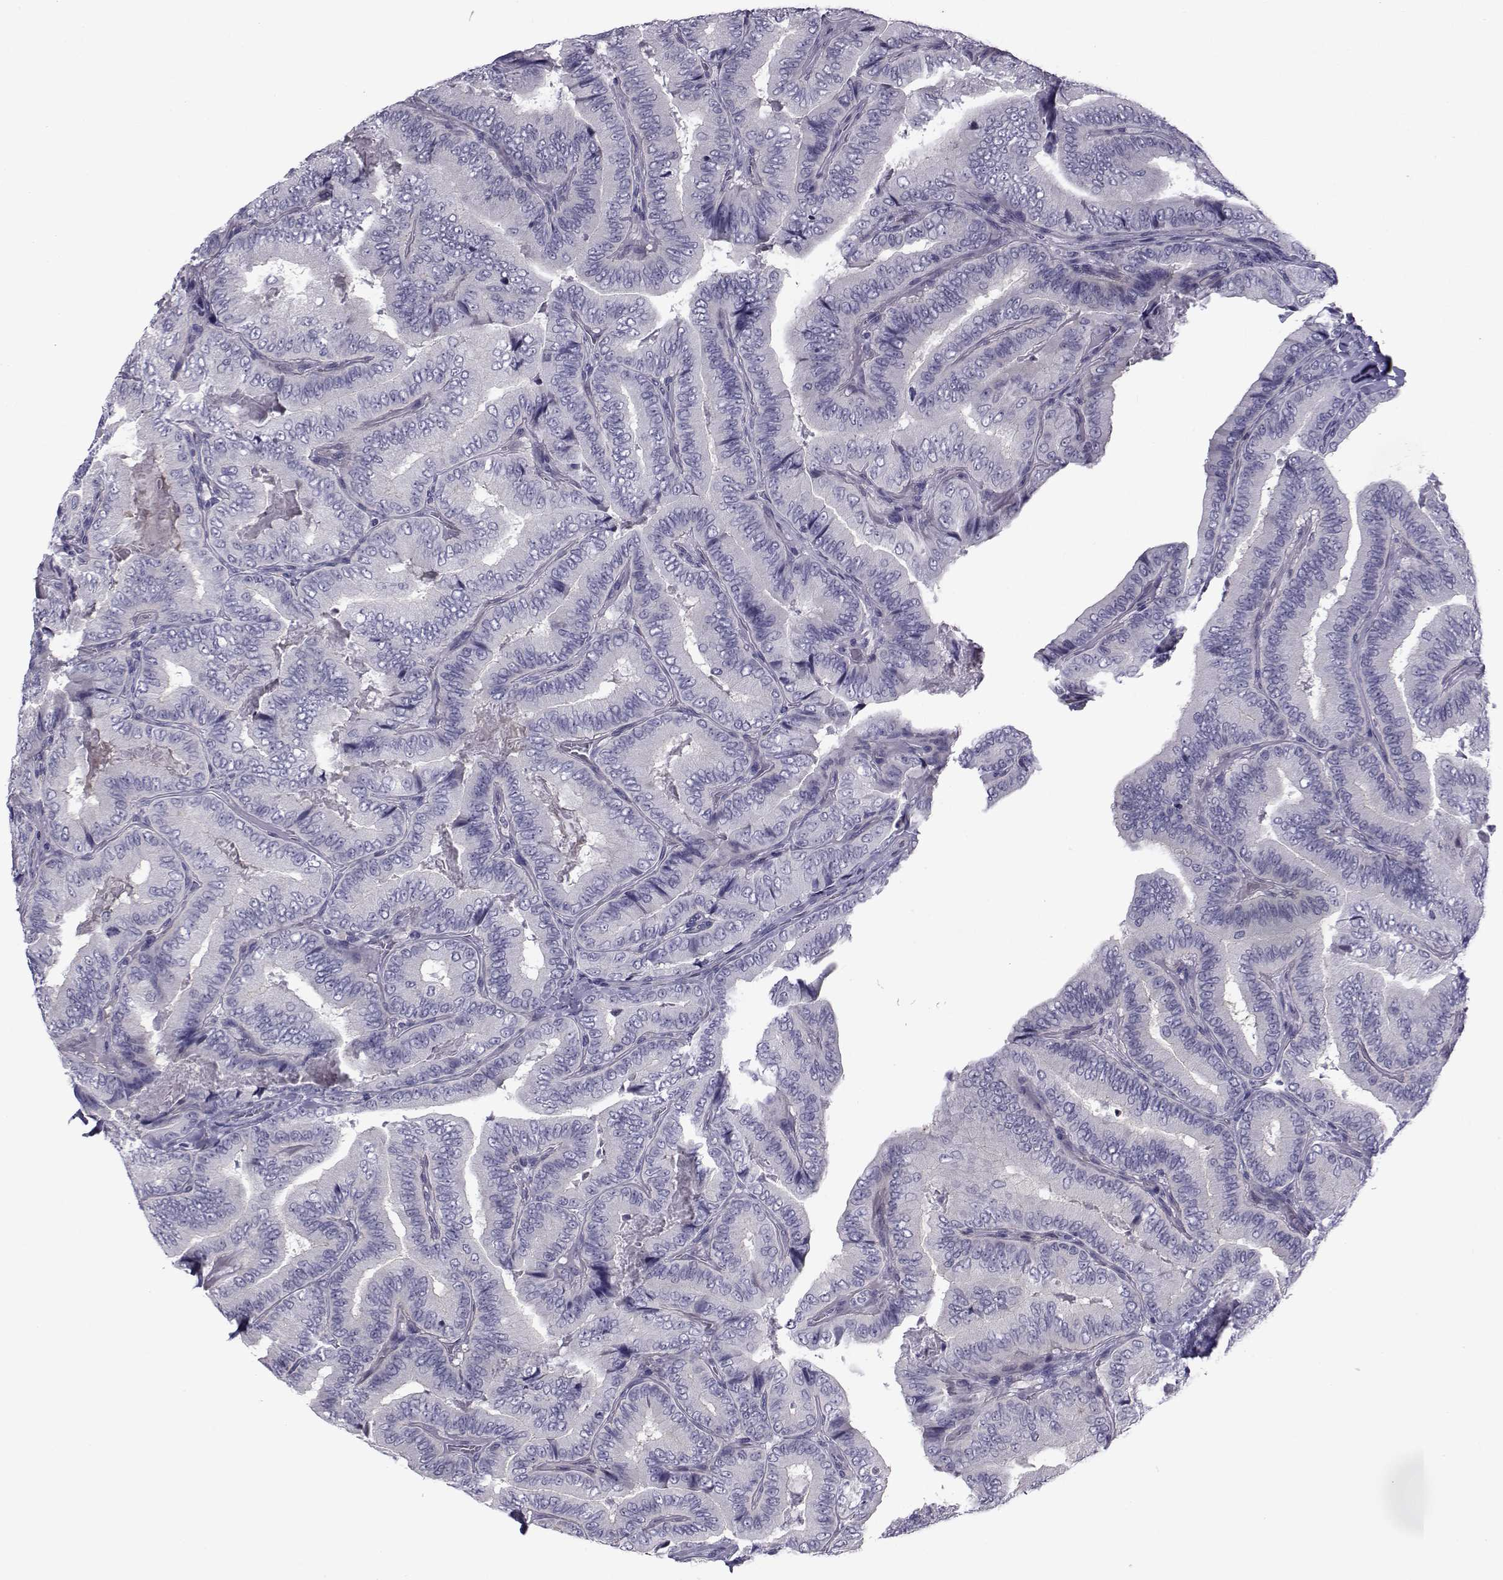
{"staining": {"intensity": "negative", "quantity": "none", "location": "none"}, "tissue": "thyroid cancer", "cell_type": "Tumor cells", "image_type": "cancer", "snomed": [{"axis": "morphology", "description": "Papillary adenocarcinoma, NOS"}, {"axis": "topography", "description": "Thyroid gland"}], "caption": "Immunohistochemistry (IHC) of human thyroid cancer (papillary adenocarcinoma) reveals no positivity in tumor cells. Brightfield microscopy of immunohistochemistry stained with DAB (3,3'-diaminobenzidine) (brown) and hematoxylin (blue), captured at high magnification.", "gene": "COL22A1", "patient": {"sex": "male", "age": 61}}